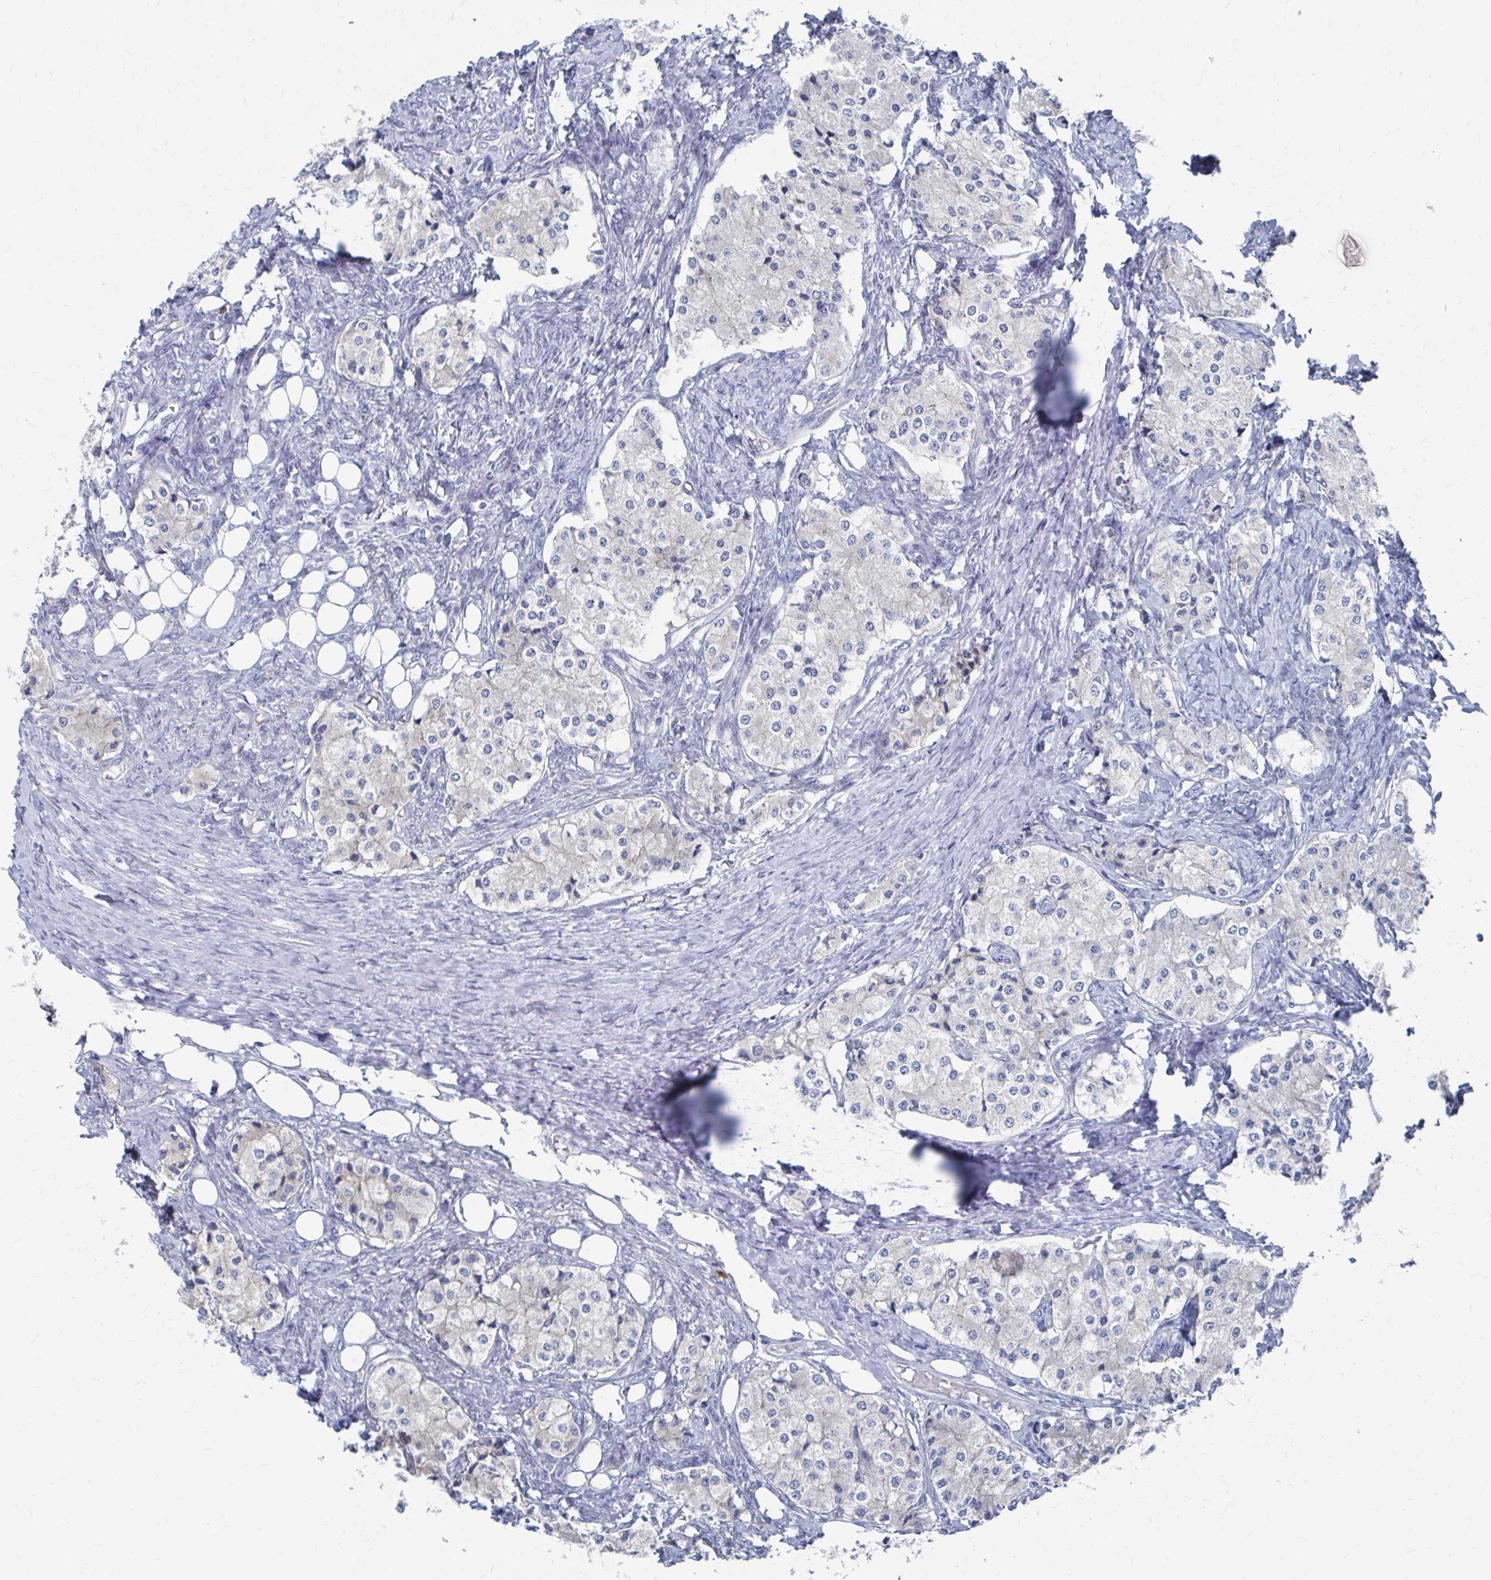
{"staining": {"intensity": "negative", "quantity": "none", "location": "none"}, "tissue": "carcinoid", "cell_type": "Tumor cells", "image_type": "cancer", "snomed": [{"axis": "morphology", "description": "Carcinoid, malignant, NOS"}, {"axis": "topography", "description": "Colon"}], "caption": "Immunohistochemistry micrograph of carcinoid stained for a protein (brown), which exhibits no expression in tumor cells.", "gene": "PLEKHG7", "patient": {"sex": "female", "age": 52}}